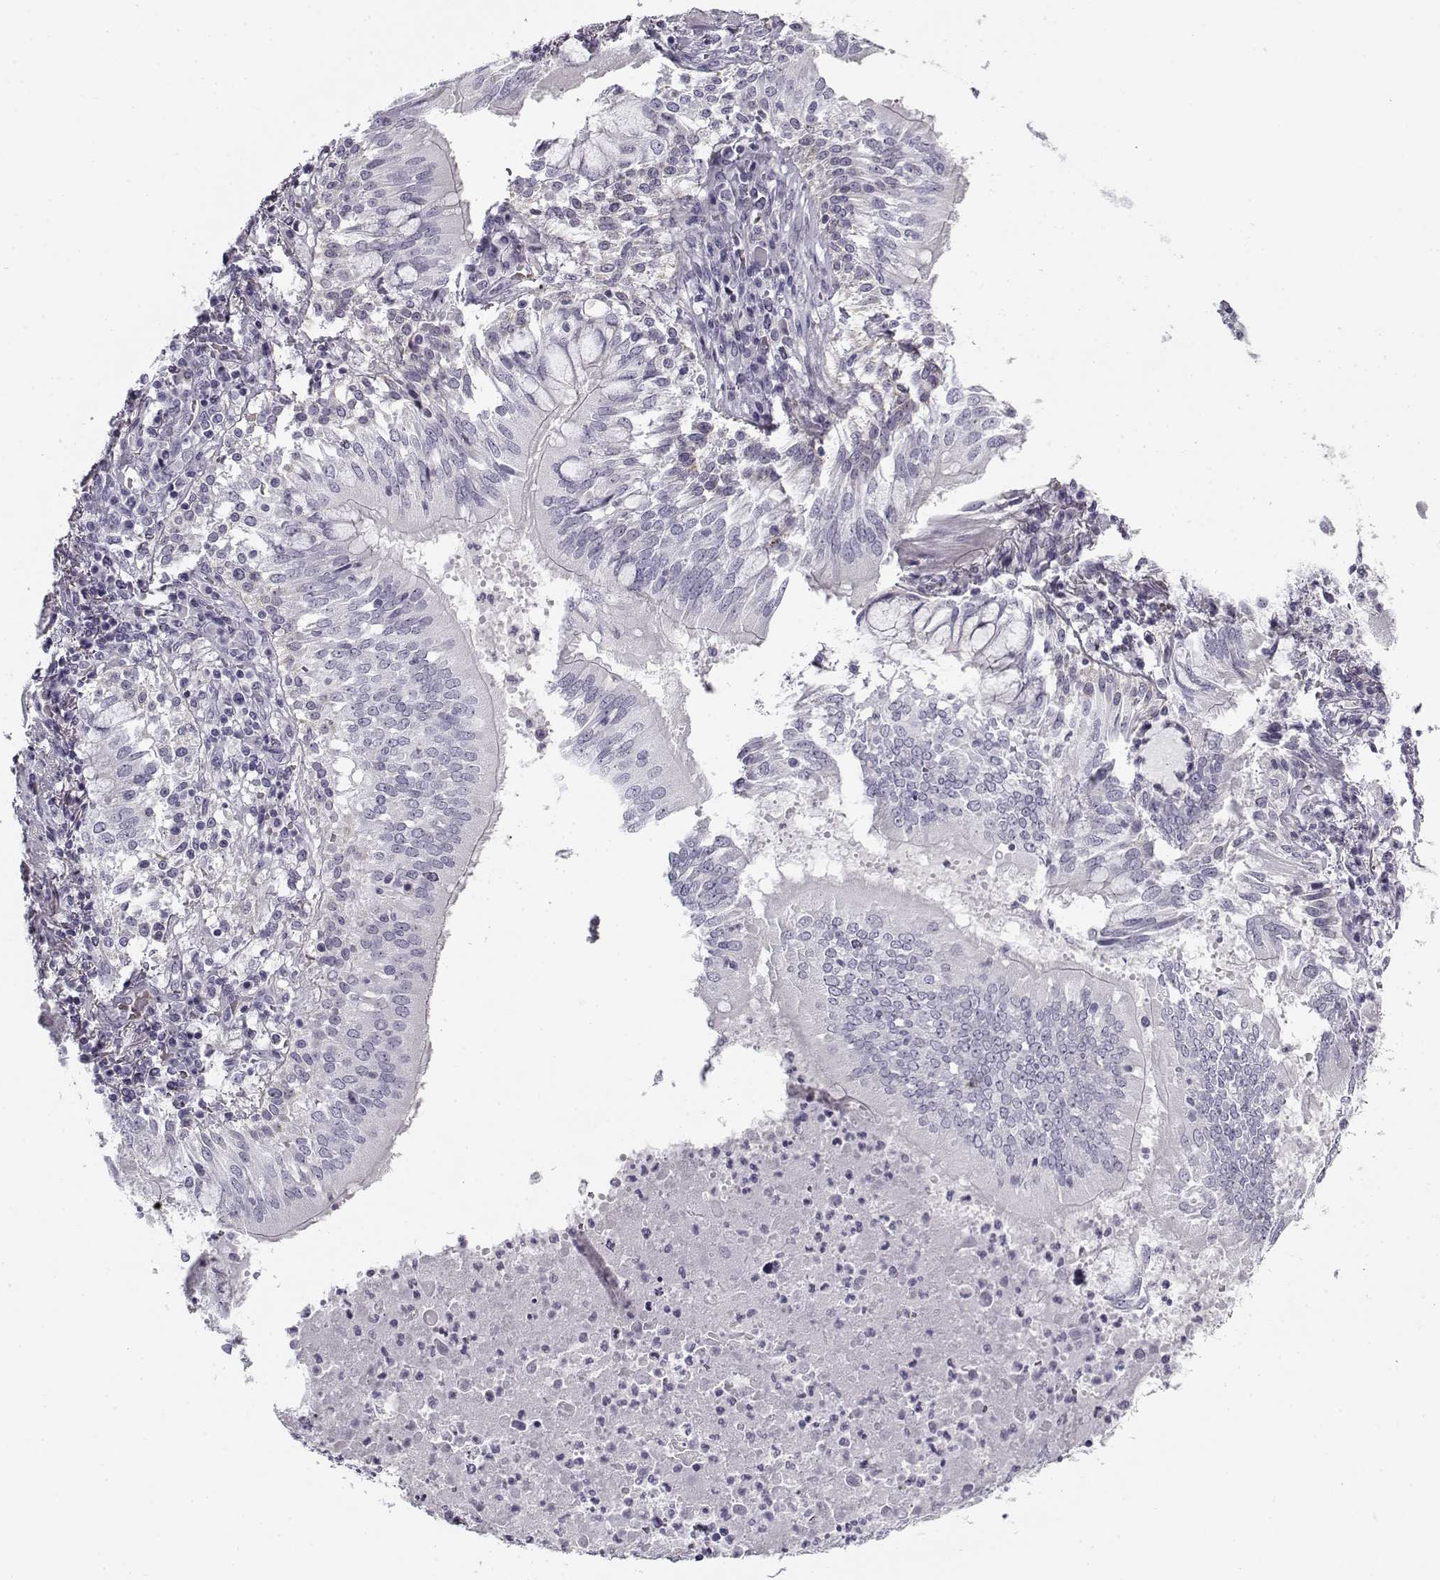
{"staining": {"intensity": "negative", "quantity": "none", "location": "none"}, "tissue": "lung cancer", "cell_type": "Tumor cells", "image_type": "cancer", "snomed": [{"axis": "morphology", "description": "Normal tissue, NOS"}, {"axis": "morphology", "description": "Squamous cell carcinoma, NOS"}, {"axis": "topography", "description": "Bronchus"}, {"axis": "topography", "description": "Lung"}], "caption": "Immunohistochemistry (IHC) image of neoplastic tissue: human squamous cell carcinoma (lung) stained with DAB (3,3'-diaminobenzidine) displays no significant protein expression in tumor cells. Nuclei are stained in blue.", "gene": "SNCA", "patient": {"sex": "male", "age": 64}}